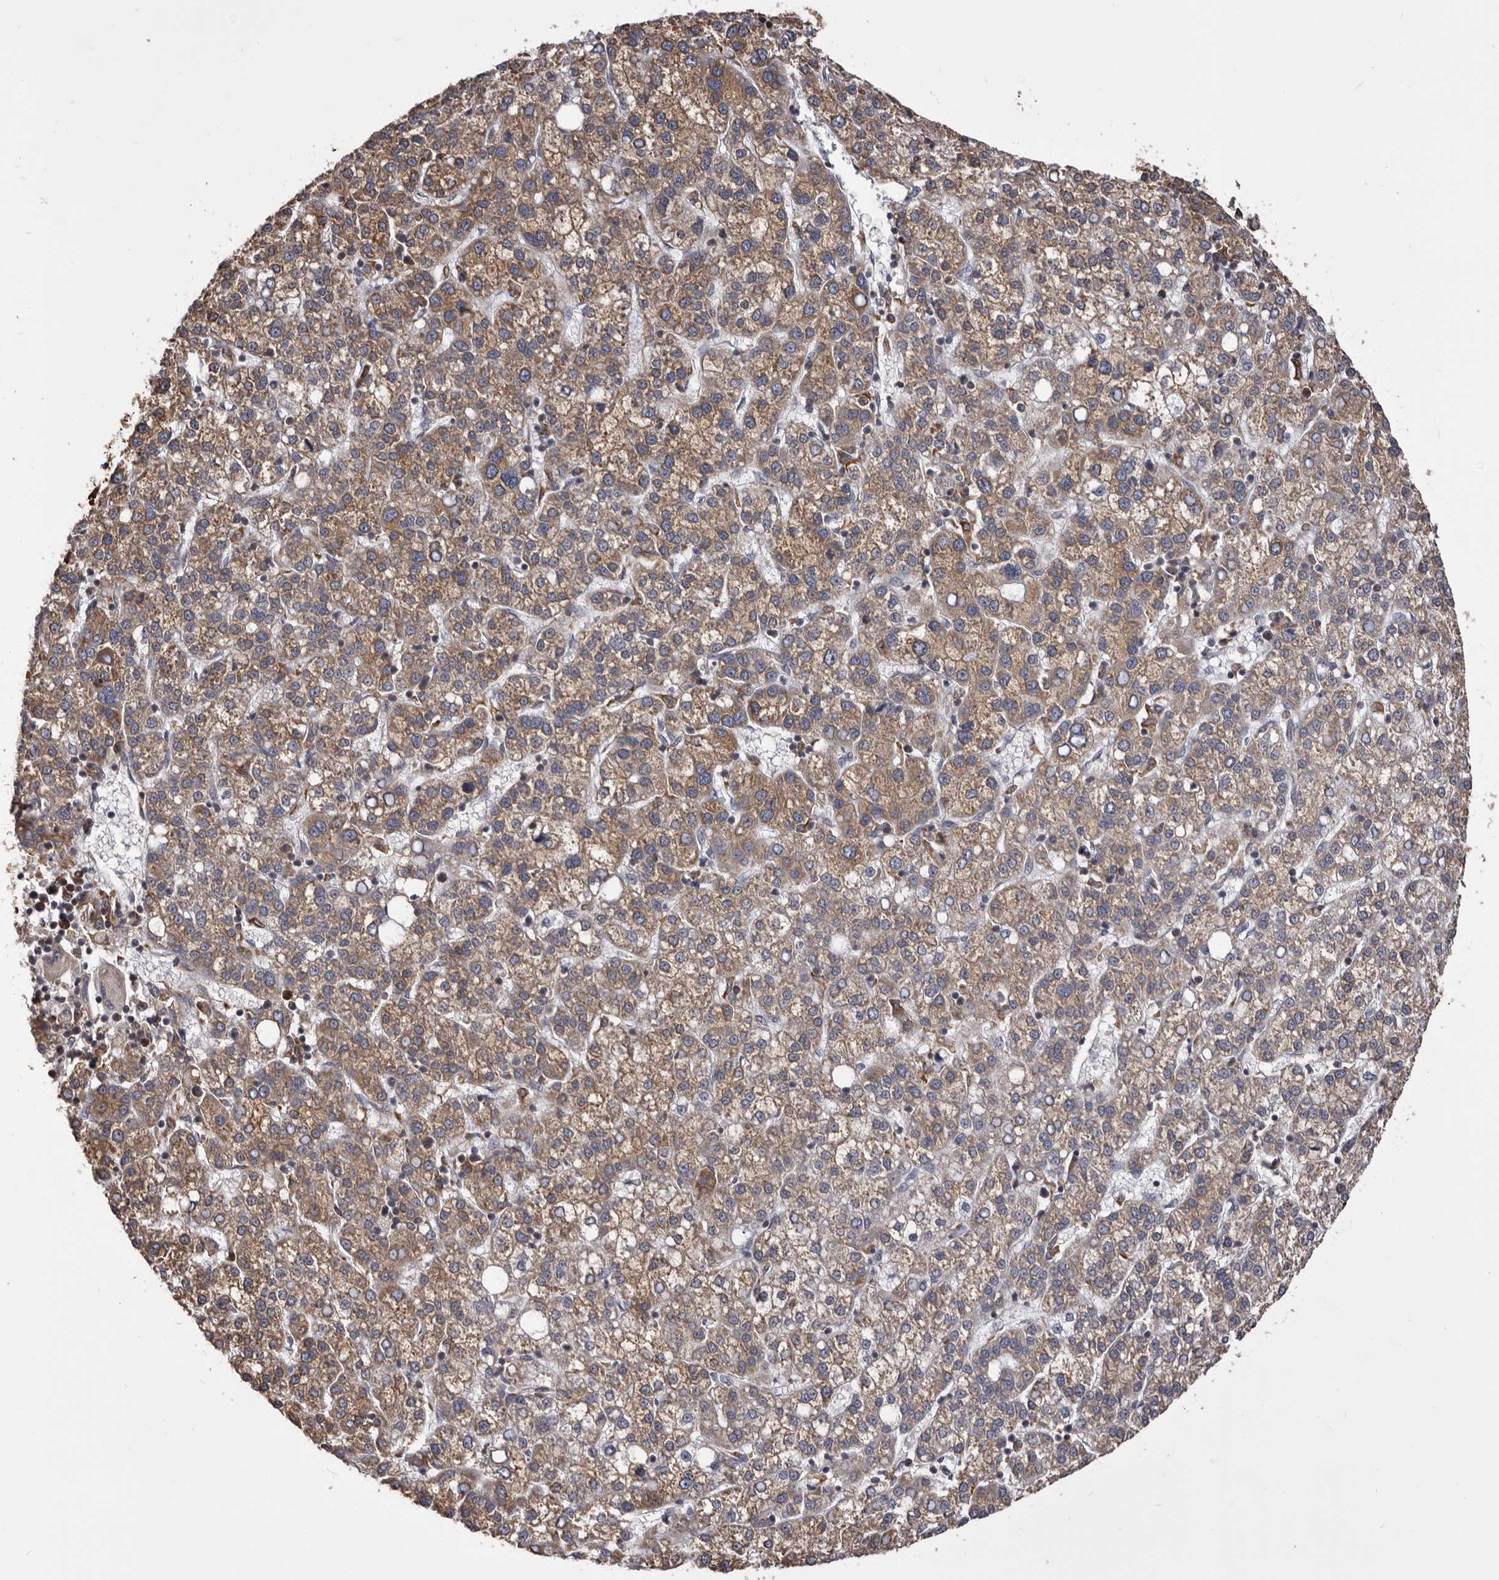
{"staining": {"intensity": "moderate", "quantity": ">75%", "location": "cytoplasmic/membranous"}, "tissue": "liver cancer", "cell_type": "Tumor cells", "image_type": "cancer", "snomed": [{"axis": "morphology", "description": "Carcinoma, Hepatocellular, NOS"}, {"axis": "topography", "description": "Liver"}], "caption": "Moderate cytoplasmic/membranous protein staining is present in approximately >75% of tumor cells in liver cancer.", "gene": "QRSL1", "patient": {"sex": "female", "age": 58}}